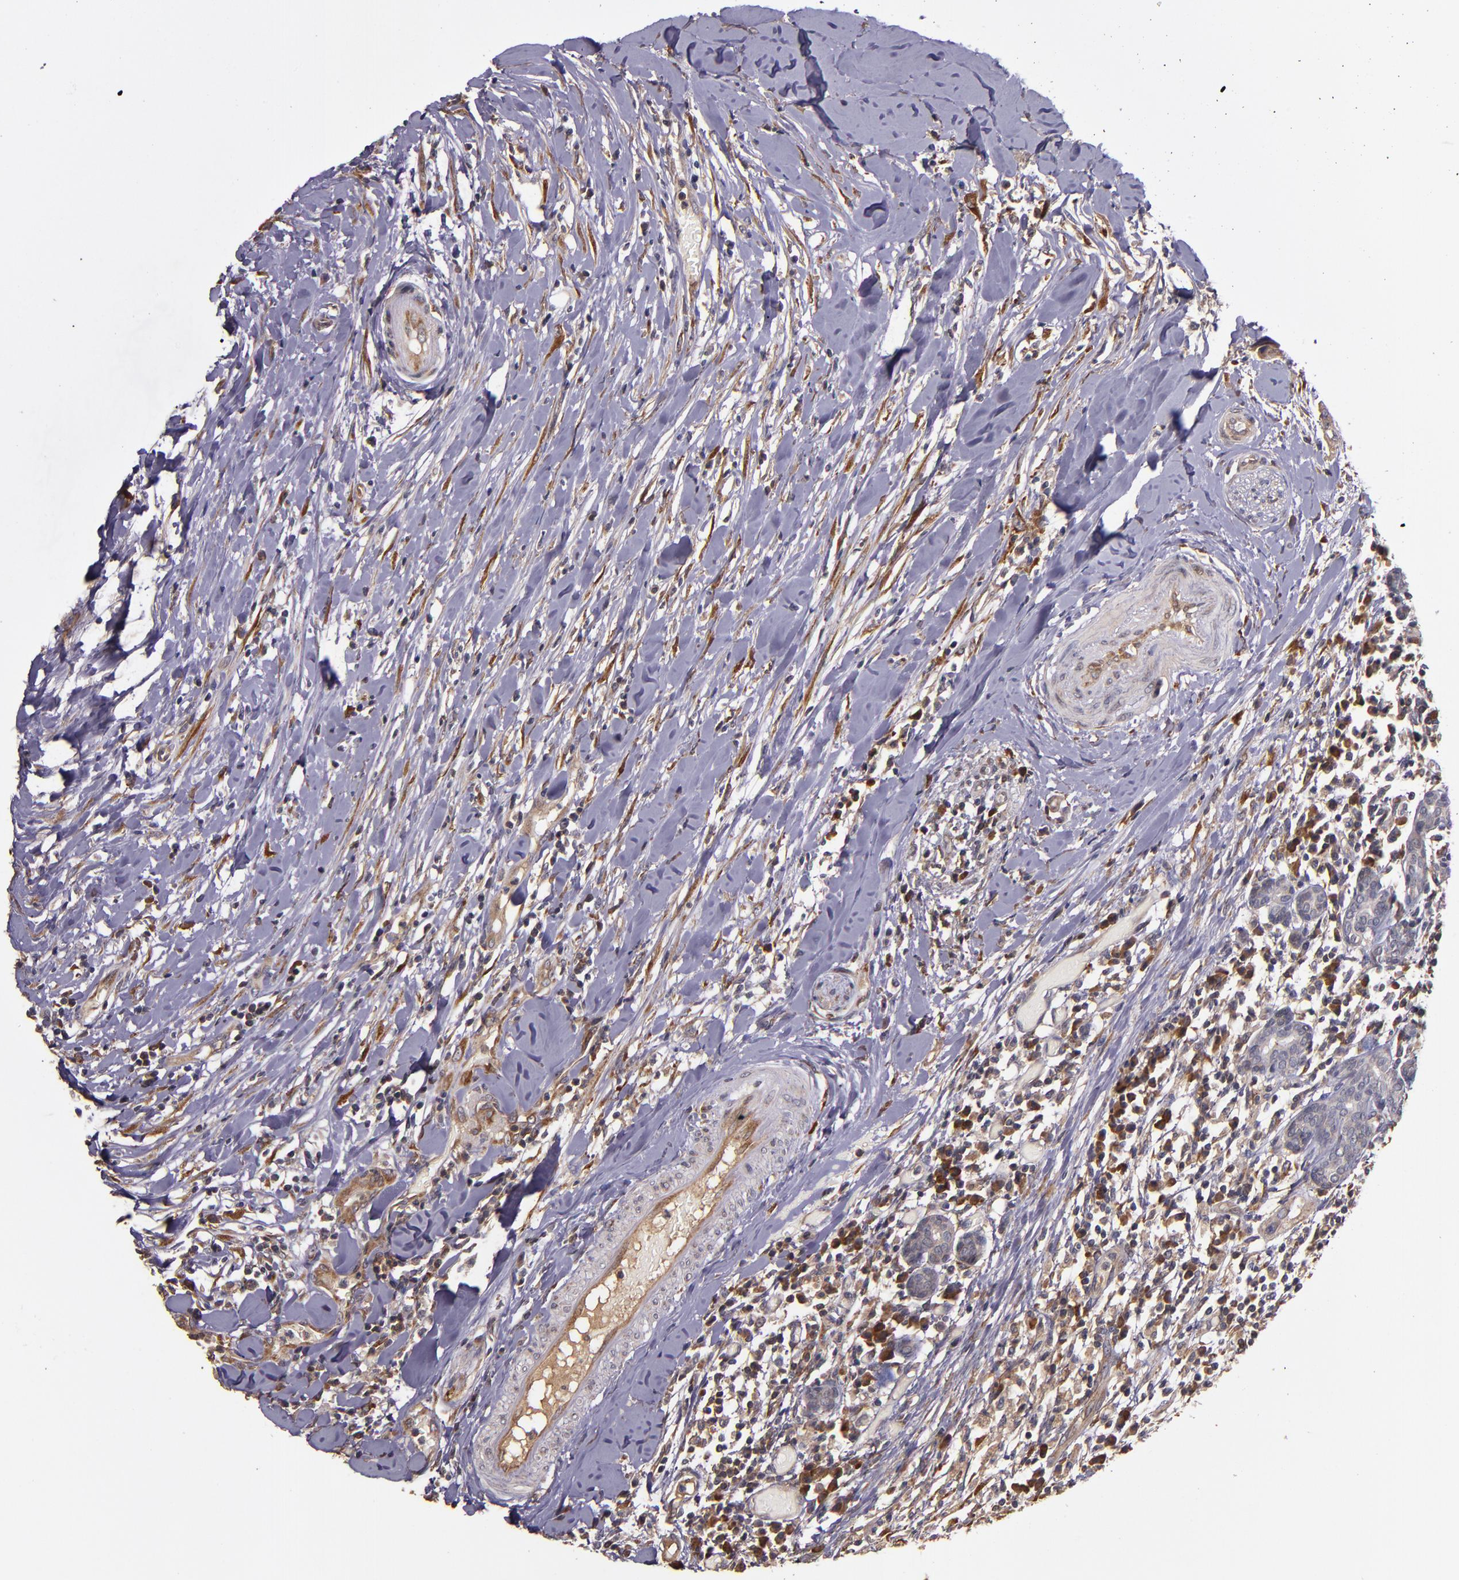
{"staining": {"intensity": "moderate", "quantity": "25%-75%", "location": "cytoplasmic/membranous"}, "tissue": "head and neck cancer", "cell_type": "Tumor cells", "image_type": "cancer", "snomed": [{"axis": "morphology", "description": "Neoplasm, malignant, NOS"}, {"axis": "topography", "description": "Salivary gland"}, {"axis": "topography", "description": "Head-Neck"}], "caption": "This is an image of IHC staining of head and neck cancer (neoplasm (malignant)), which shows moderate staining in the cytoplasmic/membranous of tumor cells.", "gene": "PRAF2", "patient": {"sex": "male", "age": 43}}